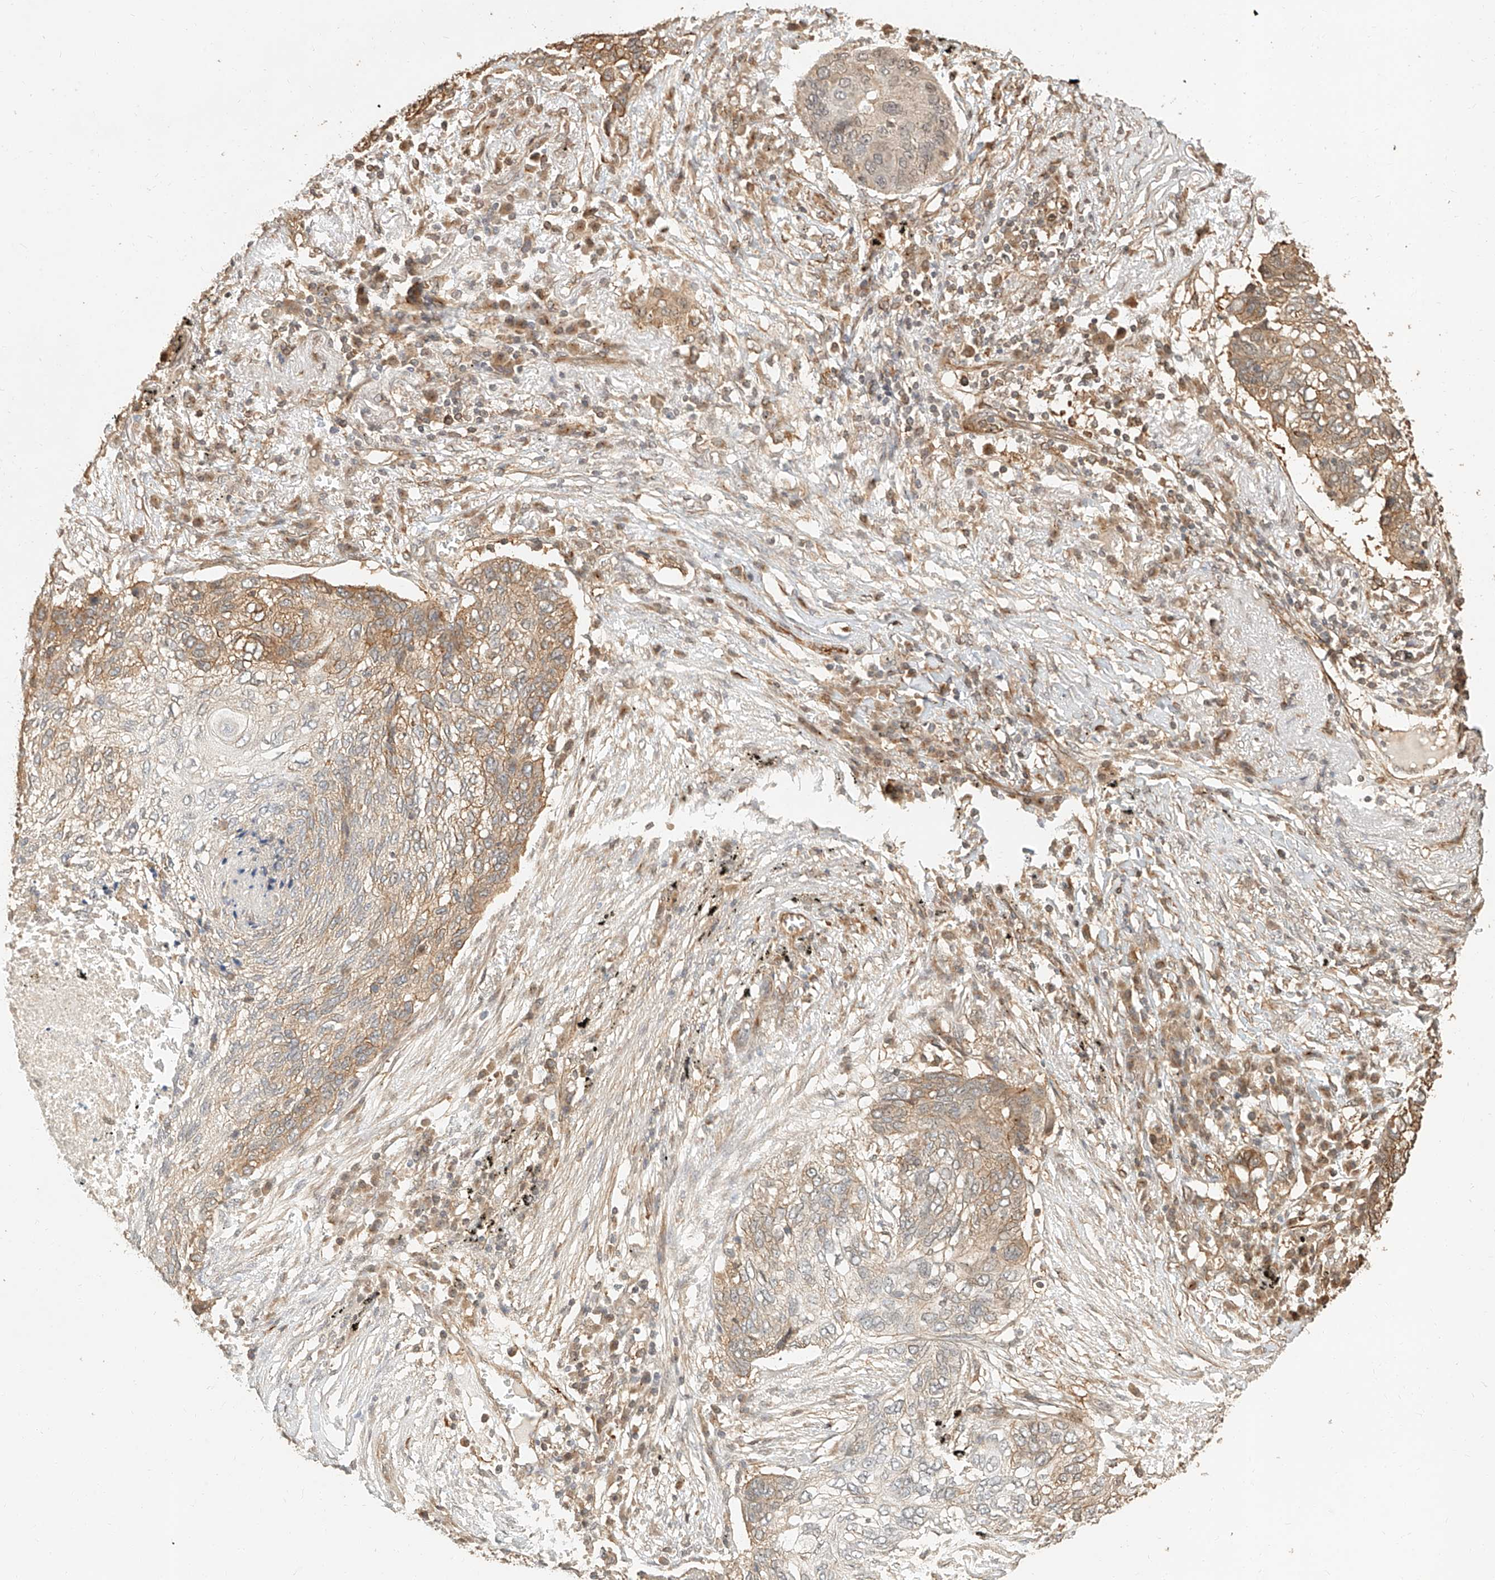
{"staining": {"intensity": "moderate", "quantity": "25%-75%", "location": "cytoplasmic/membranous"}, "tissue": "lung cancer", "cell_type": "Tumor cells", "image_type": "cancer", "snomed": [{"axis": "morphology", "description": "Squamous cell carcinoma, NOS"}, {"axis": "topography", "description": "Lung"}], "caption": "Lung cancer stained with a protein marker reveals moderate staining in tumor cells.", "gene": "NAP1L1", "patient": {"sex": "female", "age": 63}}